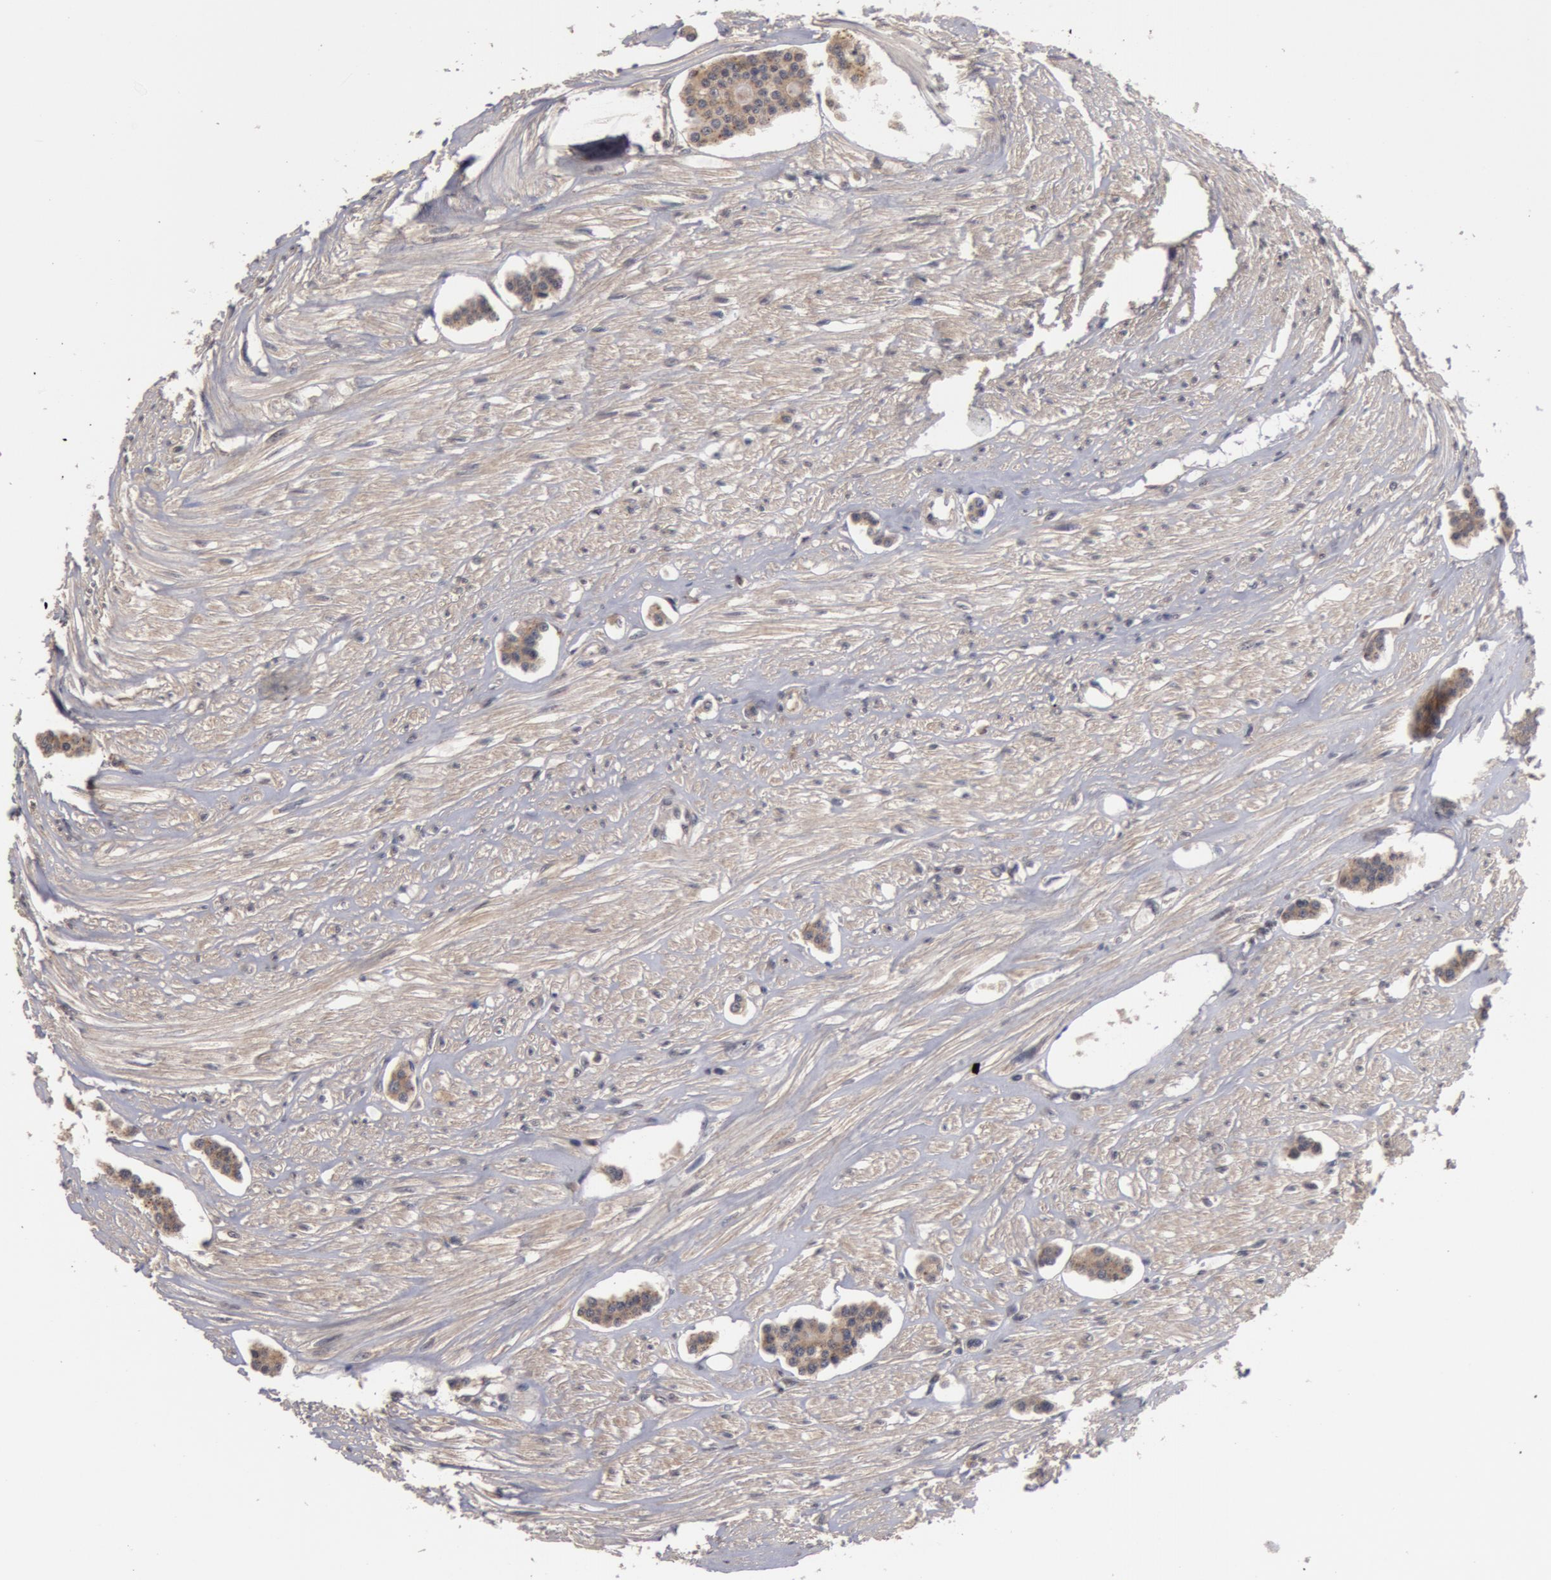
{"staining": {"intensity": "weak", "quantity": ">75%", "location": "cytoplasmic/membranous"}, "tissue": "carcinoid", "cell_type": "Tumor cells", "image_type": "cancer", "snomed": [{"axis": "morphology", "description": "Carcinoid, malignant, NOS"}, {"axis": "topography", "description": "Small intestine"}], "caption": "Carcinoid stained with a brown dye shows weak cytoplasmic/membranous positive expression in about >75% of tumor cells.", "gene": "BCHE", "patient": {"sex": "male", "age": 60}}